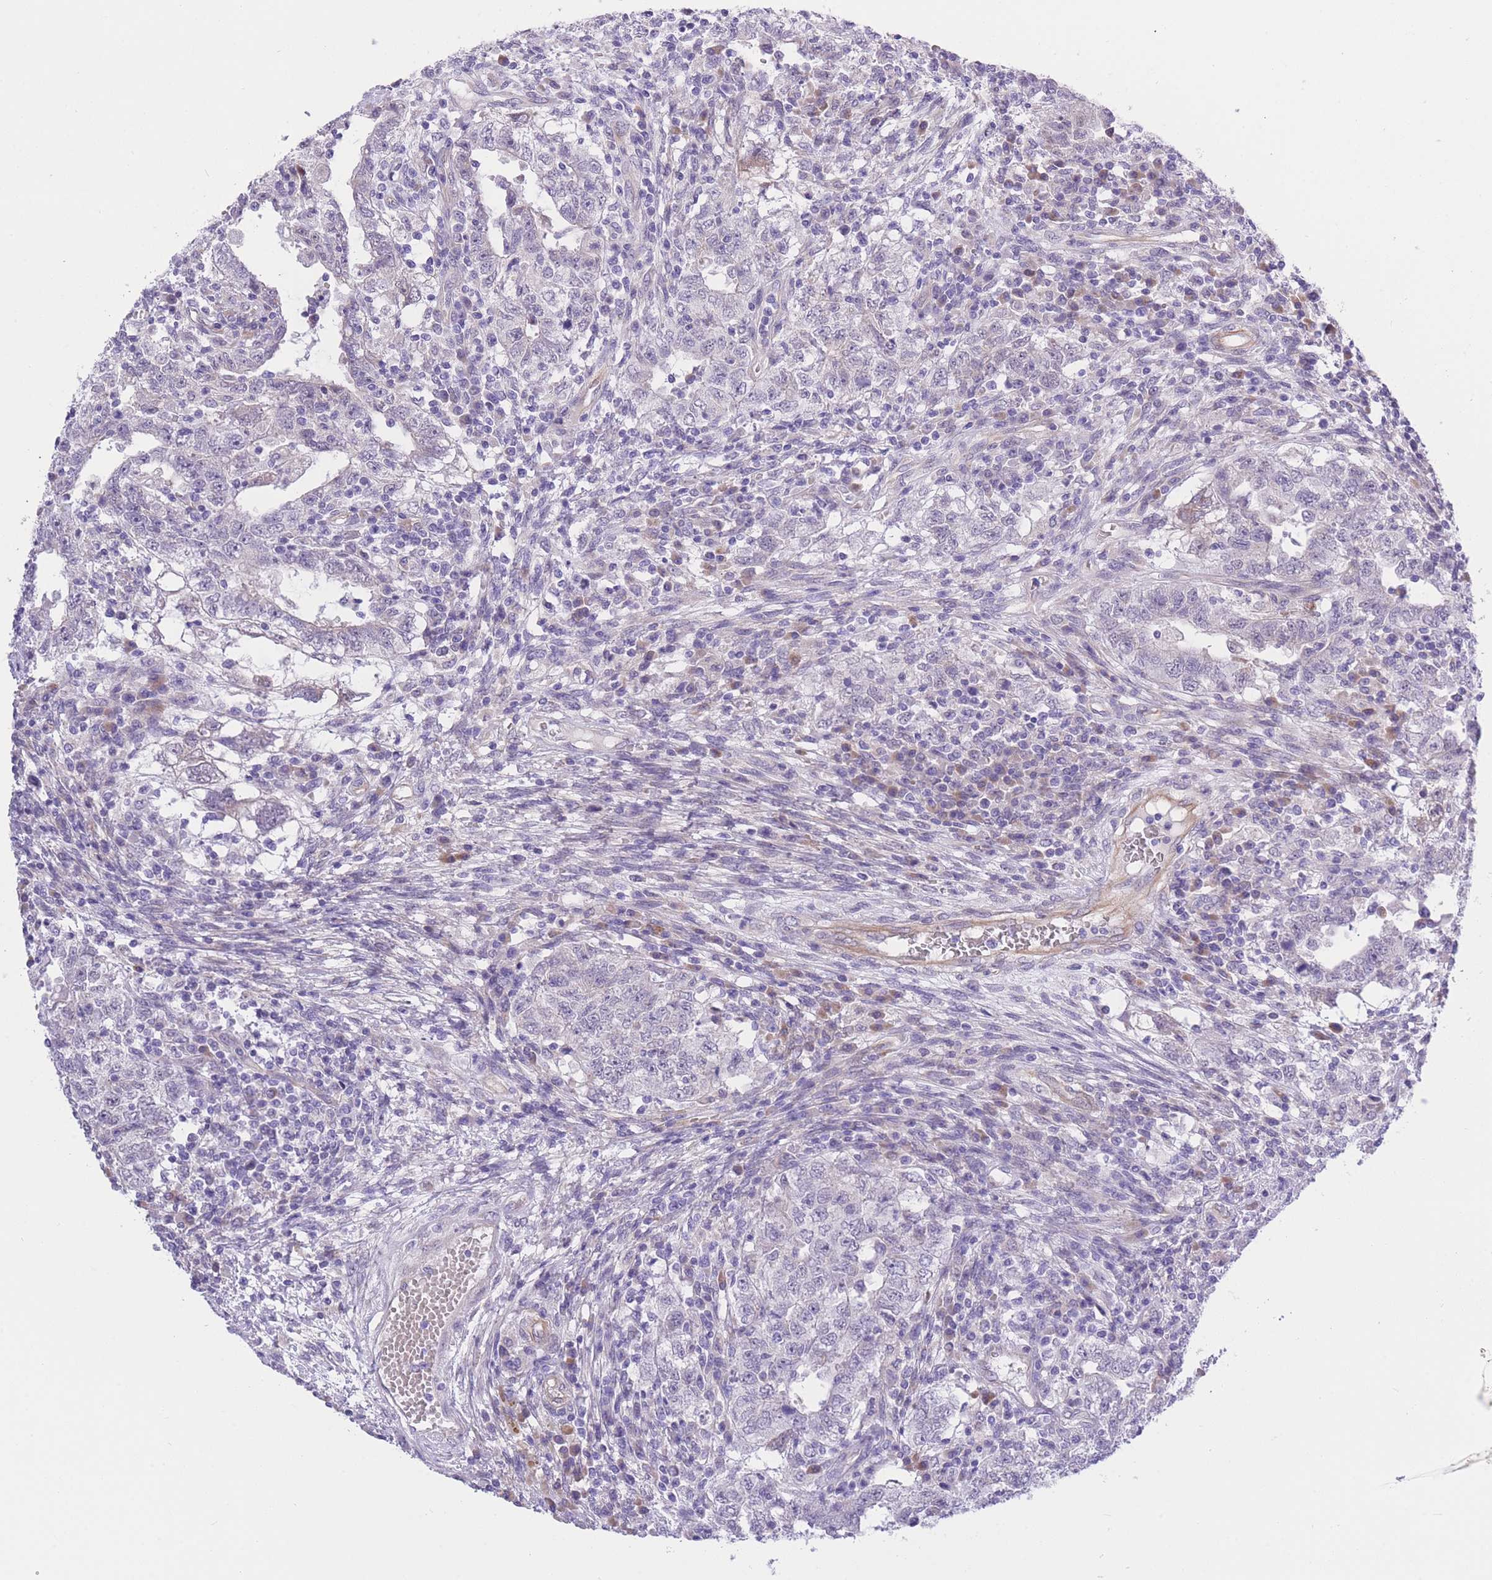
{"staining": {"intensity": "negative", "quantity": "none", "location": "none"}, "tissue": "testis cancer", "cell_type": "Tumor cells", "image_type": "cancer", "snomed": [{"axis": "morphology", "description": "Carcinoma, Embryonal, NOS"}, {"axis": "topography", "description": "Testis"}], "caption": "This is a photomicrograph of immunohistochemistry (IHC) staining of testis embryonal carcinoma, which shows no staining in tumor cells.", "gene": "WWOX", "patient": {"sex": "male", "age": 26}}